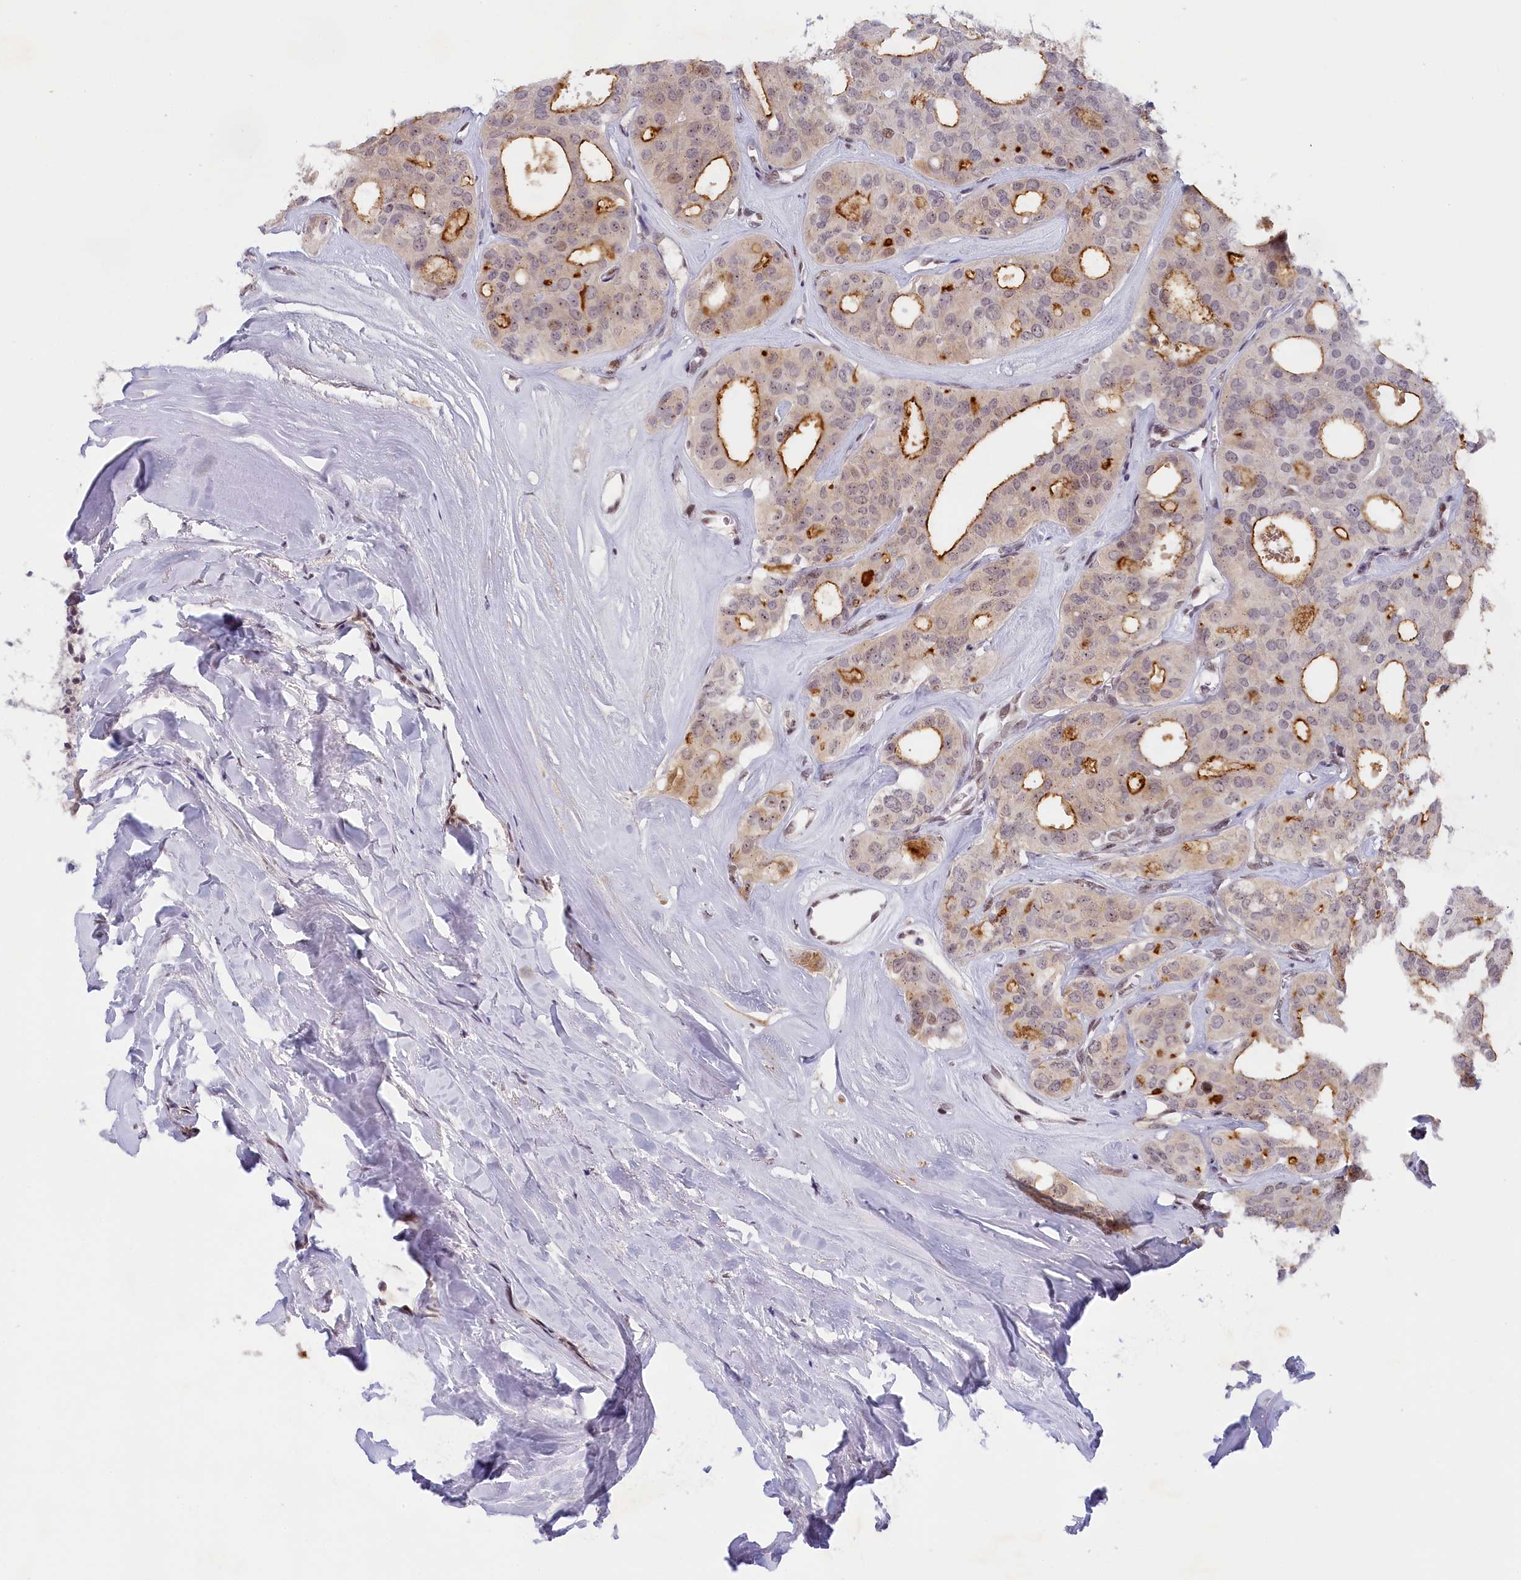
{"staining": {"intensity": "strong", "quantity": "25%-75%", "location": "cytoplasmic/membranous"}, "tissue": "thyroid cancer", "cell_type": "Tumor cells", "image_type": "cancer", "snomed": [{"axis": "morphology", "description": "Follicular adenoma carcinoma, NOS"}, {"axis": "topography", "description": "Thyroid gland"}], "caption": "Thyroid cancer (follicular adenoma carcinoma) tissue exhibits strong cytoplasmic/membranous staining in approximately 25%-75% of tumor cells, visualized by immunohistochemistry.", "gene": "SEC31B", "patient": {"sex": "male", "age": 75}}